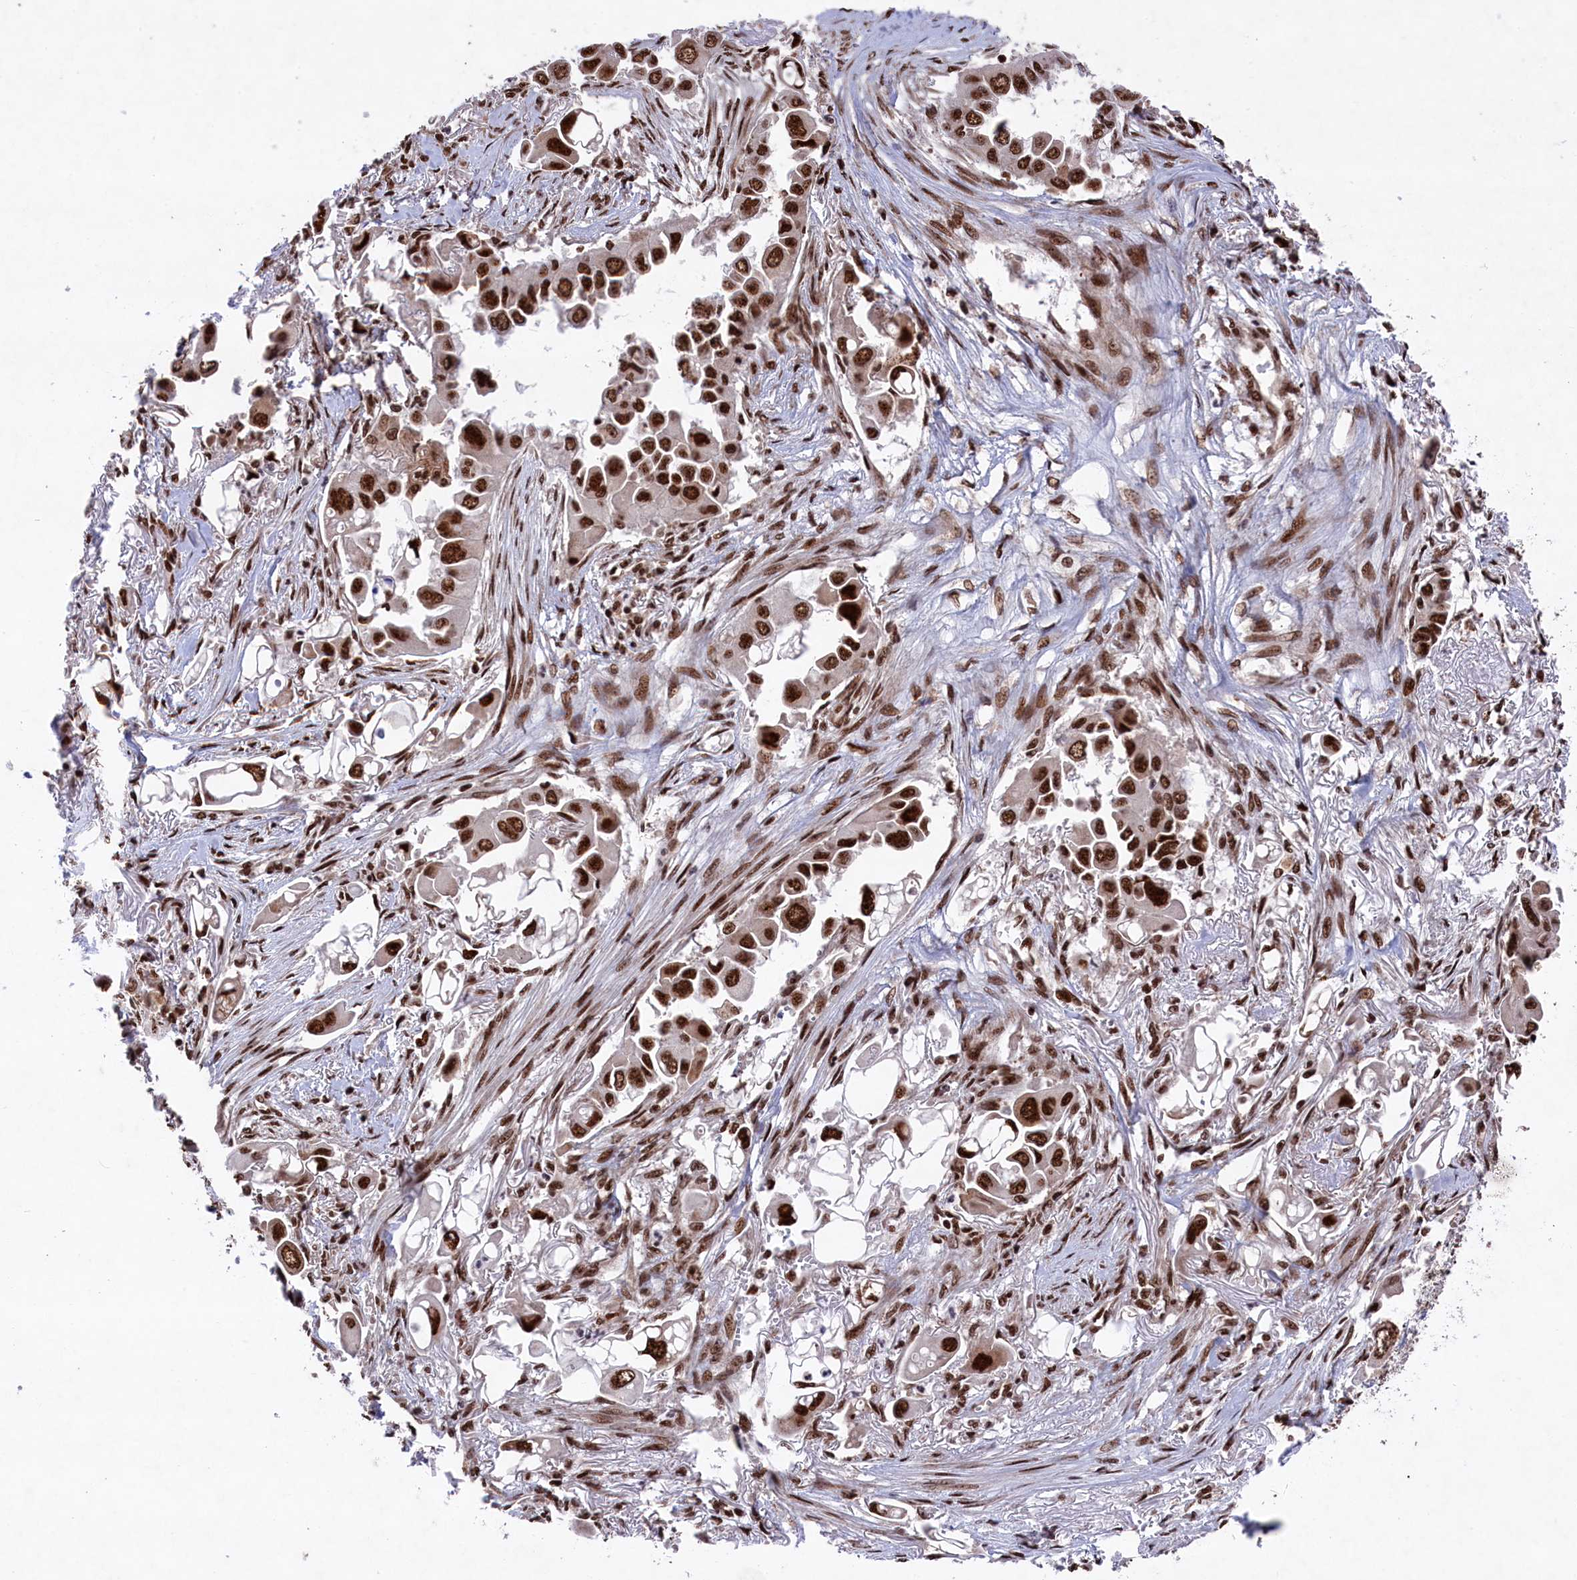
{"staining": {"intensity": "strong", "quantity": ">75%", "location": "nuclear"}, "tissue": "lung cancer", "cell_type": "Tumor cells", "image_type": "cancer", "snomed": [{"axis": "morphology", "description": "Adenocarcinoma, NOS"}, {"axis": "topography", "description": "Lung"}], "caption": "IHC histopathology image of neoplastic tissue: adenocarcinoma (lung) stained using immunohistochemistry reveals high levels of strong protein expression localized specifically in the nuclear of tumor cells, appearing as a nuclear brown color.", "gene": "PRPF31", "patient": {"sex": "female", "age": 76}}